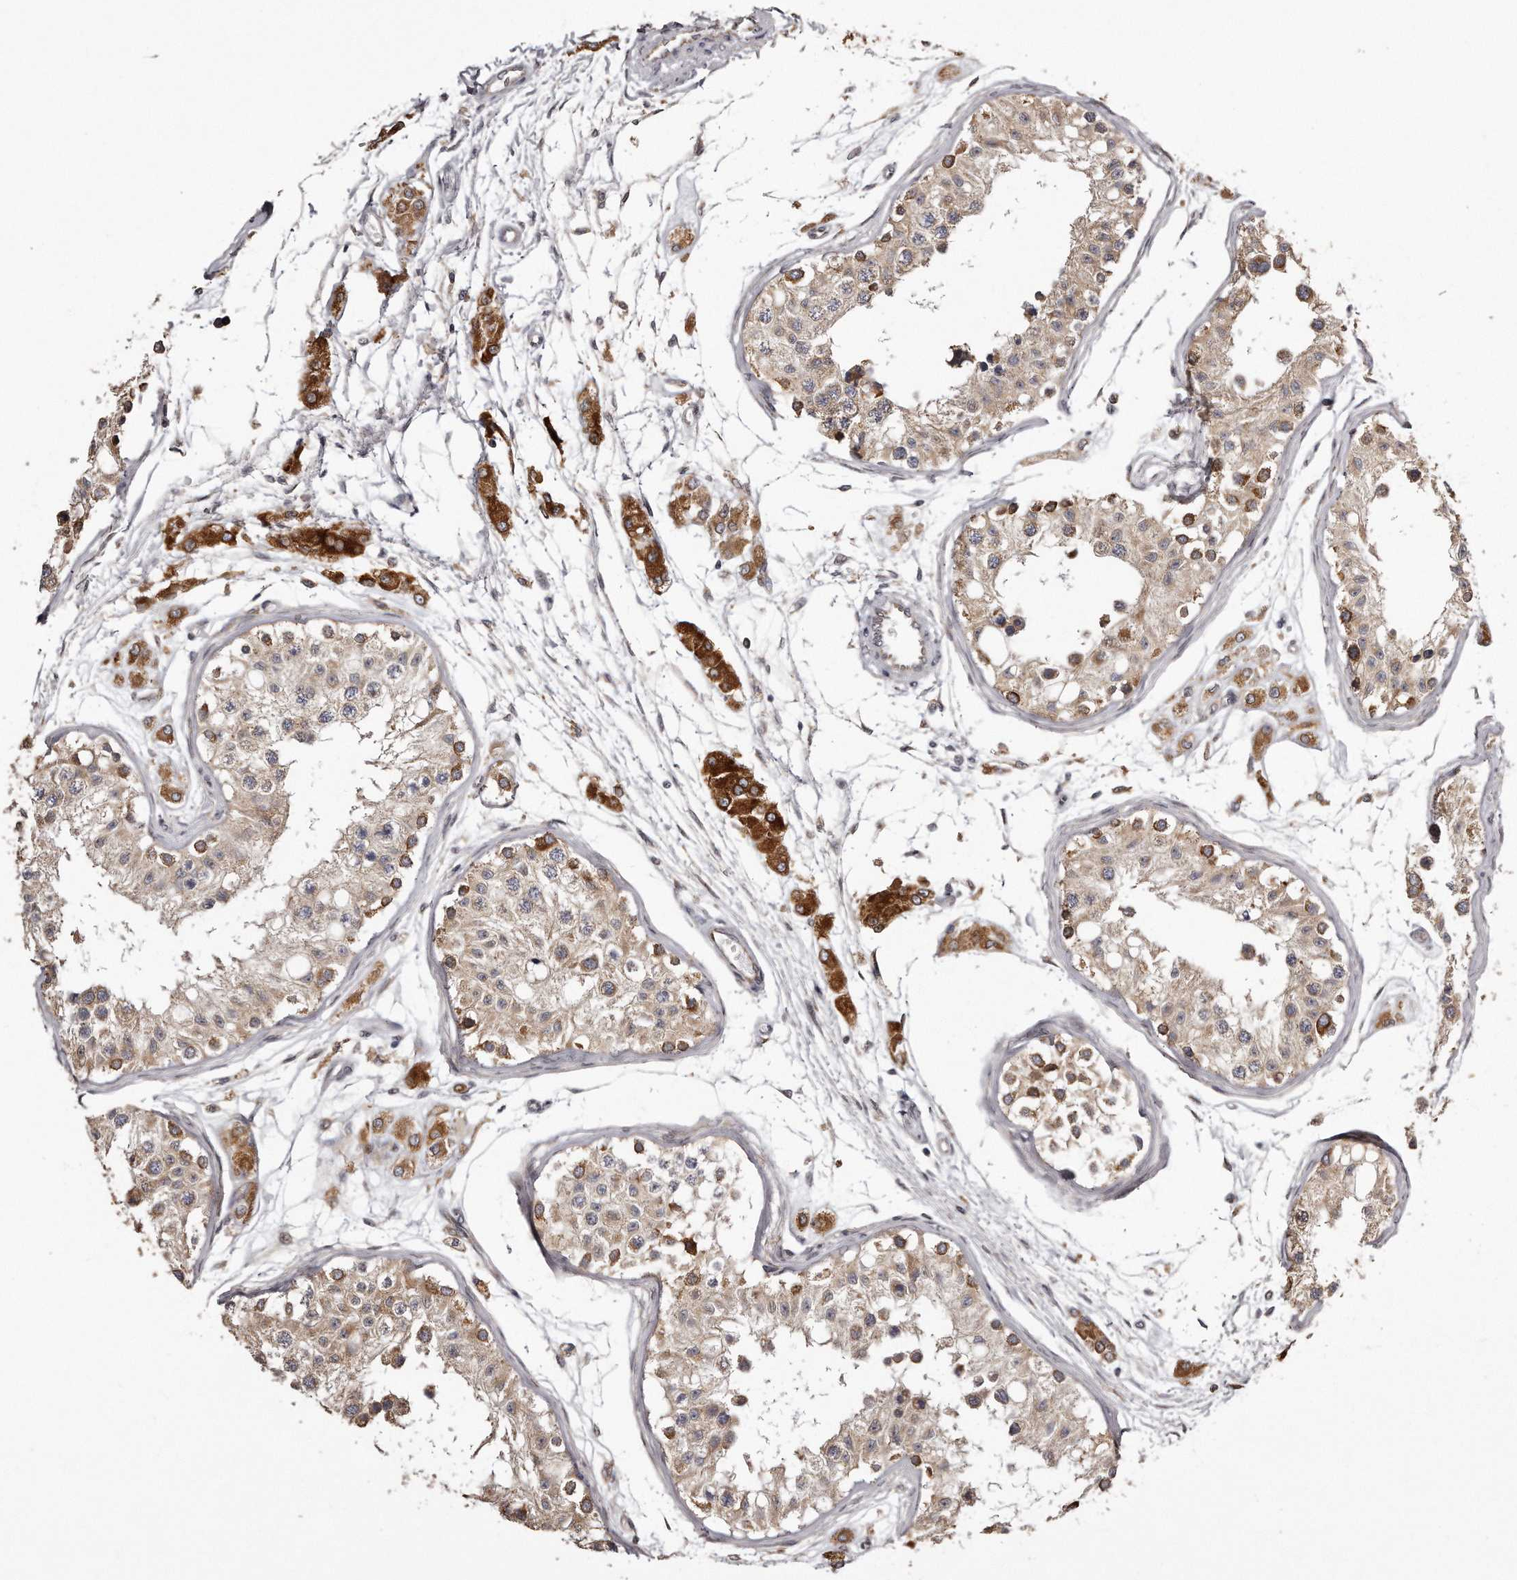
{"staining": {"intensity": "strong", "quantity": "<25%", "location": "cytoplasmic/membranous"}, "tissue": "testis", "cell_type": "Cells in seminiferous ducts", "image_type": "normal", "snomed": [{"axis": "morphology", "description": "Normal tissue, NOS"}, {"axis": "morphology", "description": "Adenocarcinoma, metastatic, NOS"}, {"axis": "topography", "description": "Testis"}], "caption": "This micrograph exhibits immunohistochemistry (IHC) staining of unremarkable human testis, with medium strong cytoplasmic/membranous staining in approximately <25% of cells in seminiferous ducts.", "gene": "TRAPPC14", "patient": {"sex": "male", "age": 26}}